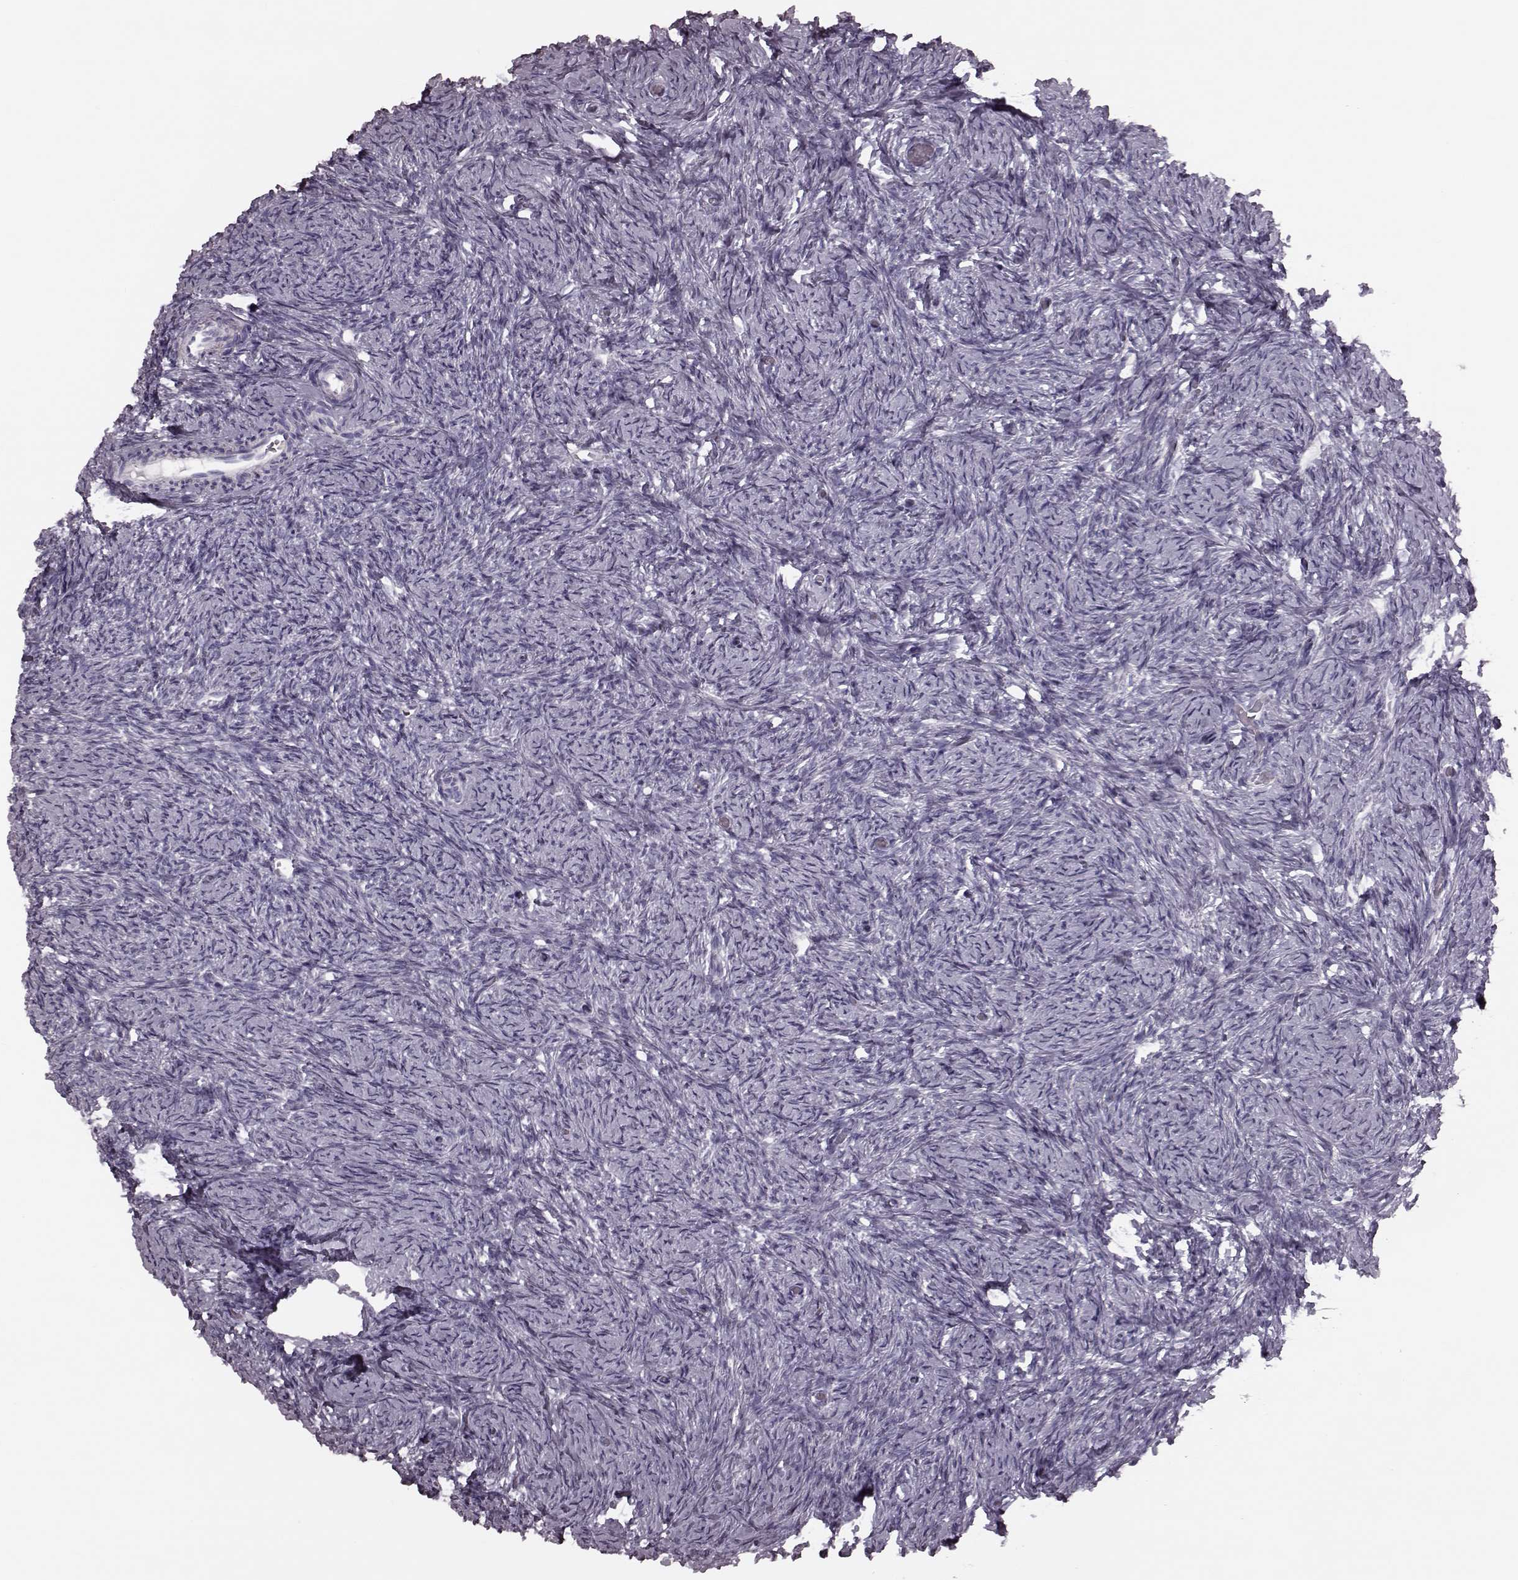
{"staining": {"intensity": "negative", "quantity": "none", "location": "none"}, "tissue": "ovary", "cell_type": "Ovarian stroma cells", "image_type": "normal", "snomed": [{"axis": "morphology", "description": "Normal tissue, NOS"}, {"axis": "topography", "description": "Ovary"}], "caption": "High magnification brightfield microscopy of benign ovary stained with DAB (3,3'-diaminobenzidine) (brown) and counterstained with hematoxylin (blue): ovarian stroma cells show no significant staining. Brightfield microscopy of immunohistochemistry stained with DAB (3,3'-diaminobenzidine) (brown) and hematoxylin (blue), captured at high magnification.", "gene": "TRPM1", "patient": {"sex": "female", "age": 39}}